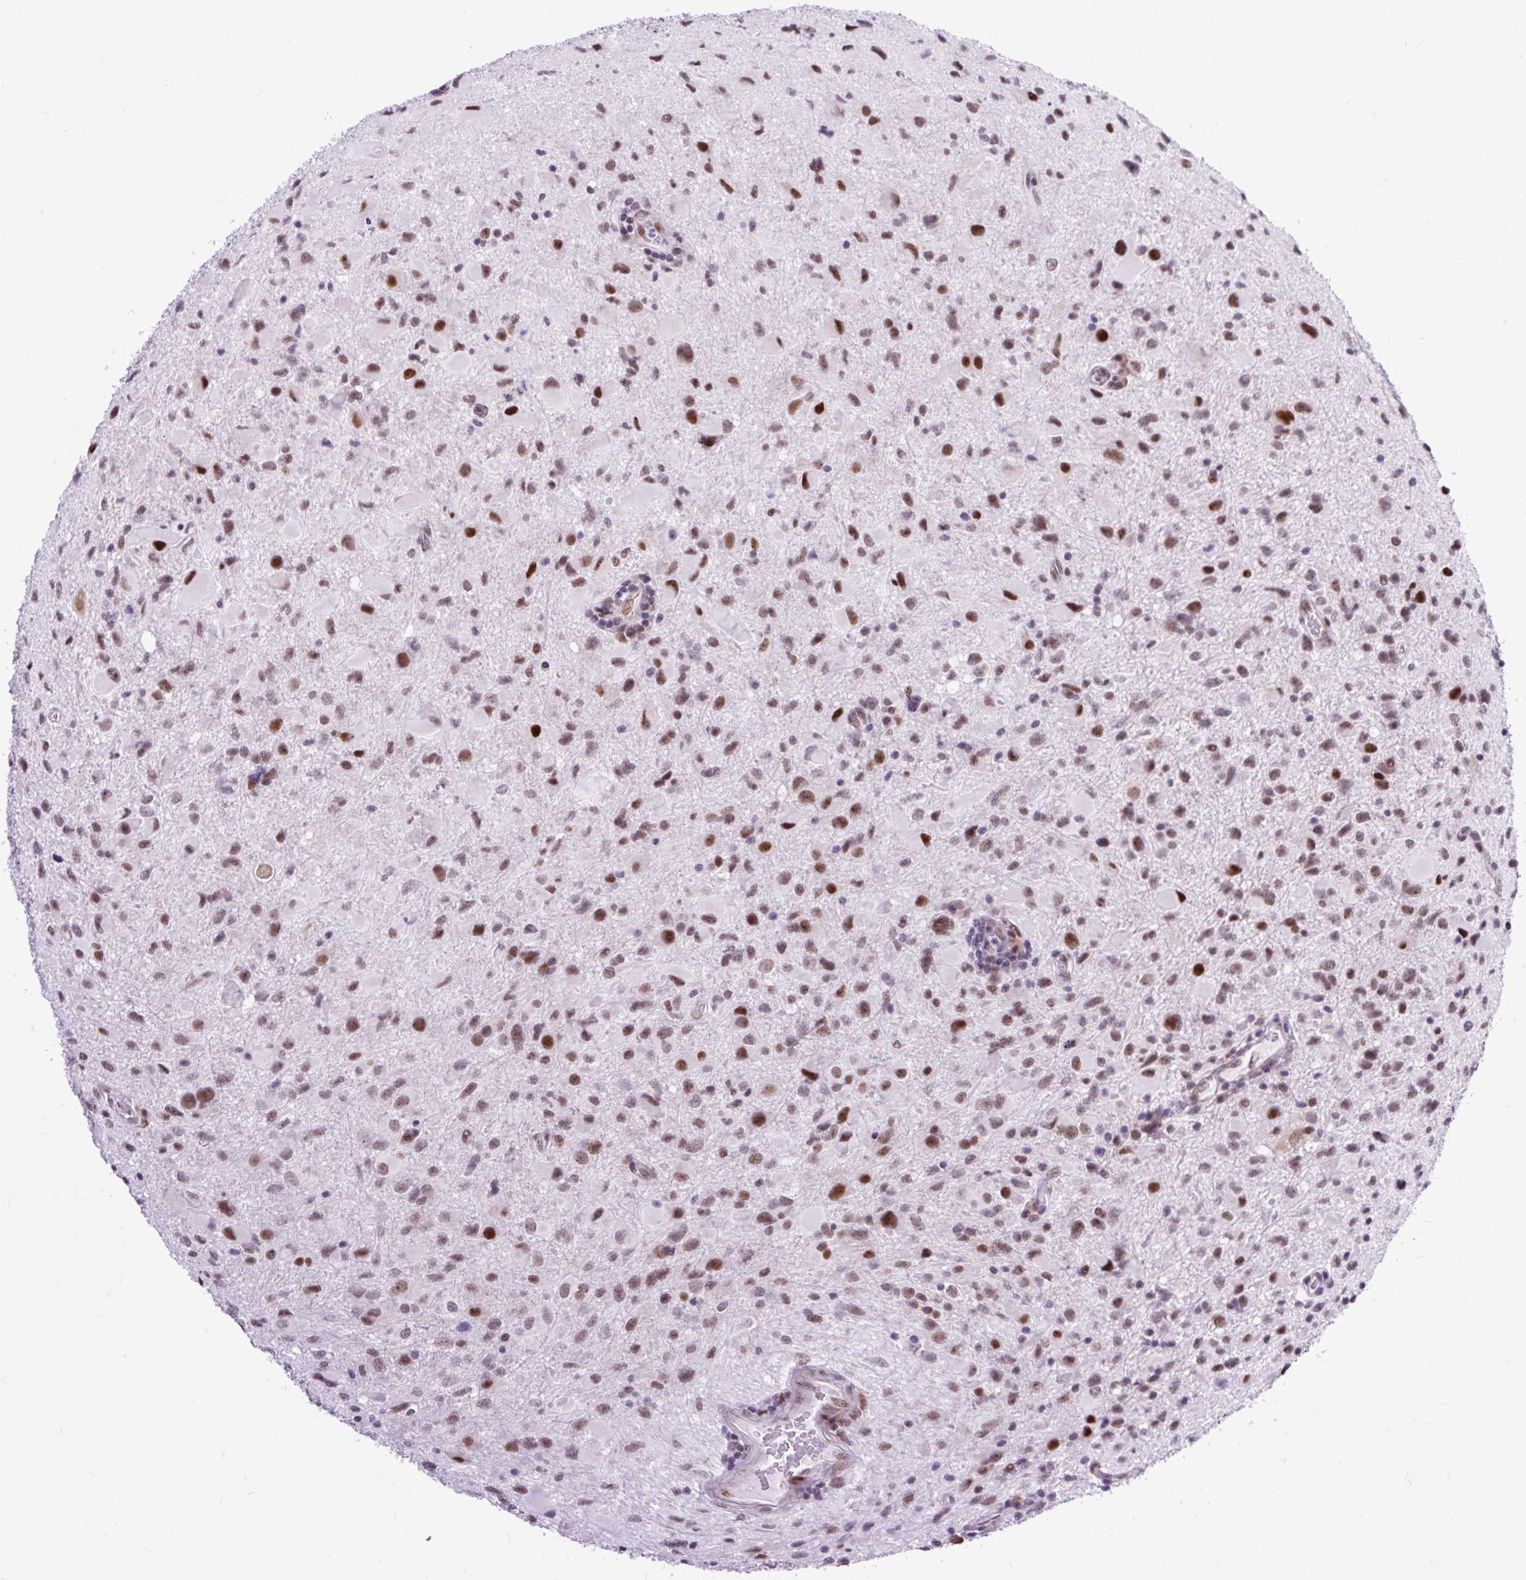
{"staining": {"intensity": "moderate", "quantity": "25%-75%", "location": "nuclear"}, "tissue": "glioma", "cell_type": "Tumor cells", "image_type": "cancer", "snomed": [{"axis": "morphology", "description": "Glioma, malignant, Low grade"}, {"axis": "topography", "description": "Brain"}], "caption": "IHC of human low-grade glioma (malignant) reveals medium levels of moderate nuclear positivity in about 25%-75% of tumor cells.", "gene": "CLK2", "patient": {"sex": "female", "age": 32}}